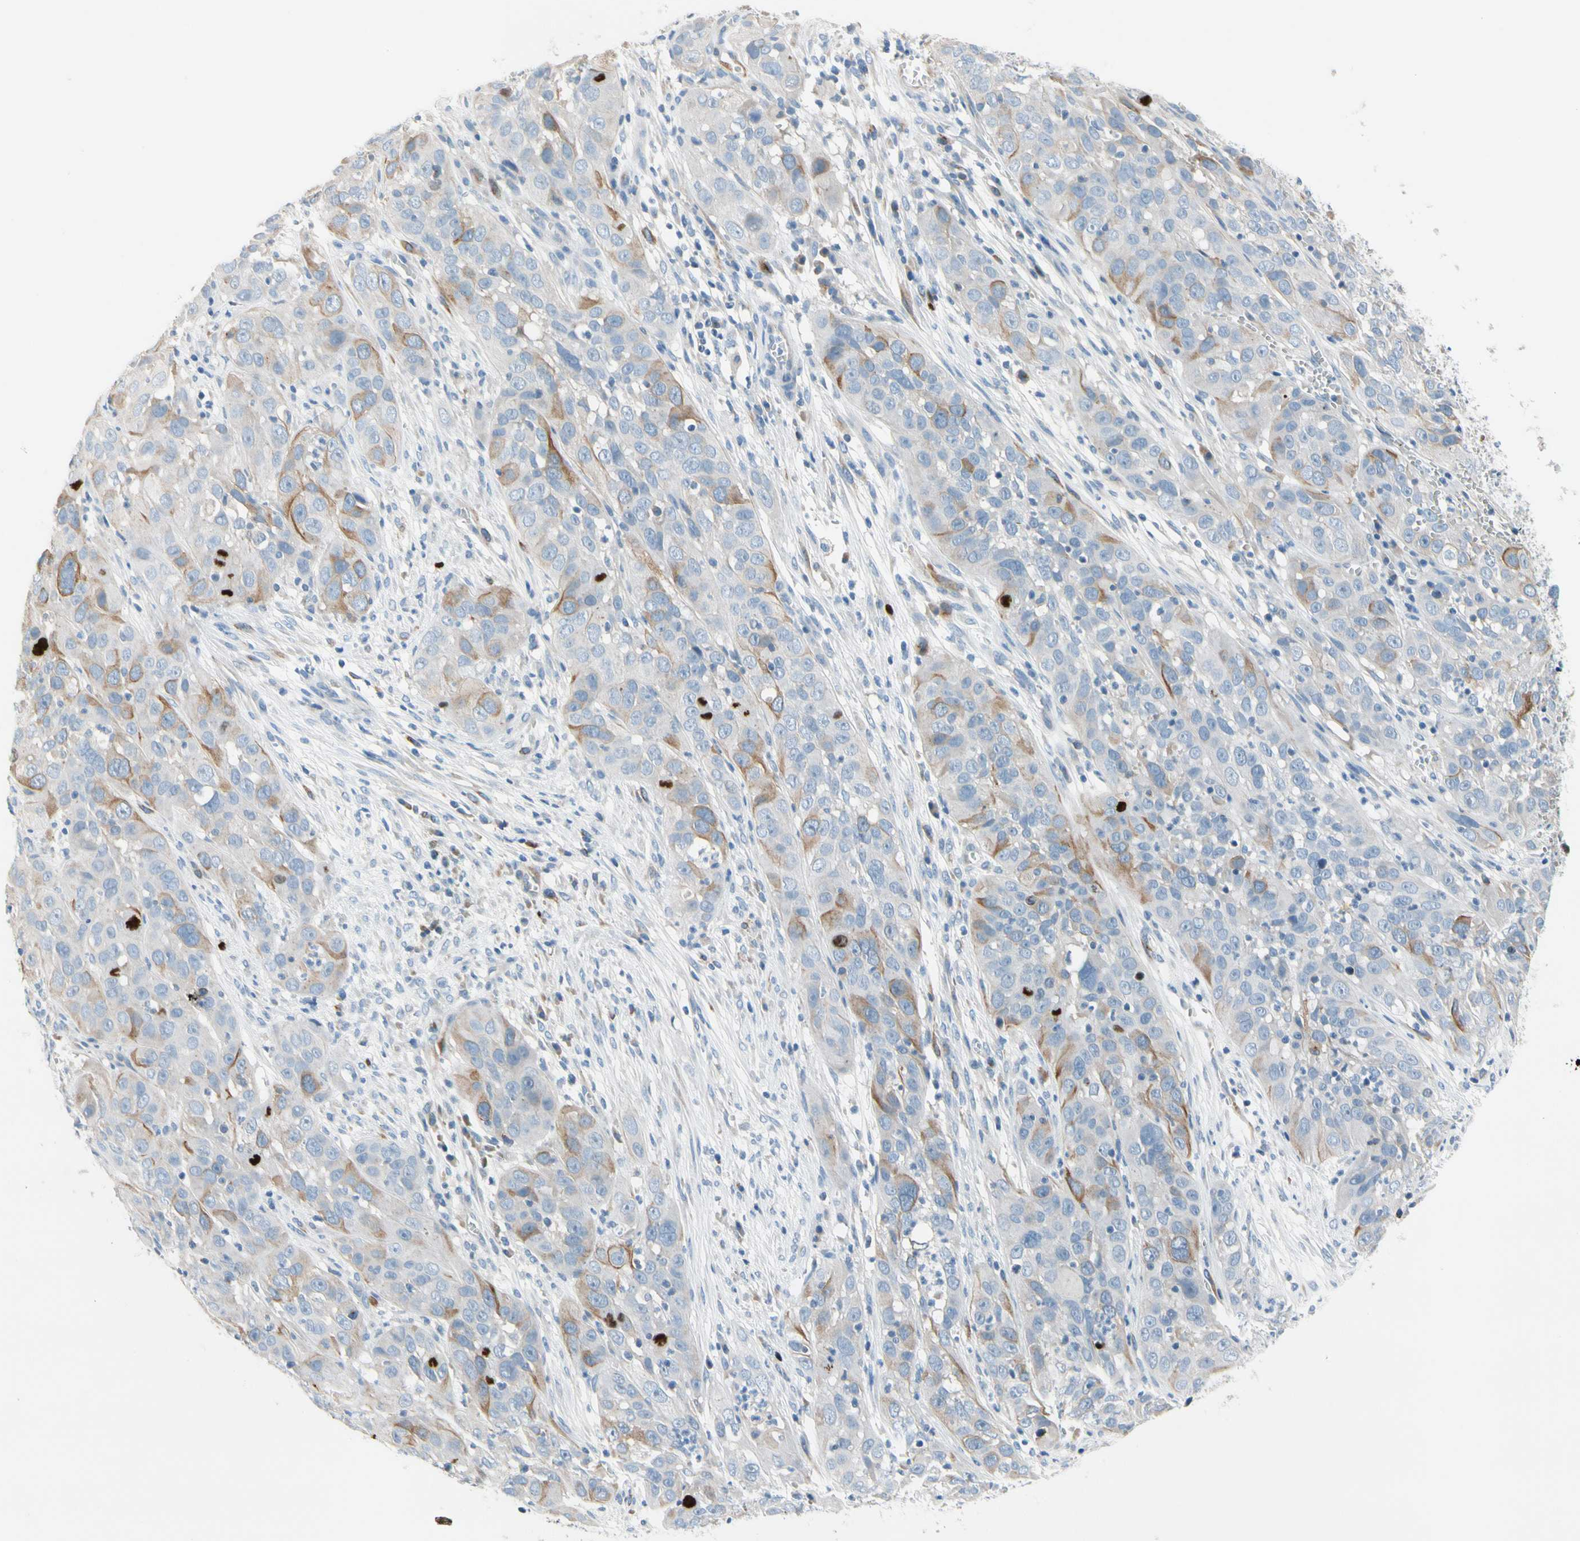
{"staining": {"intensity": "moderate", "quantity": "<25%", "location": "cytoplasmic/membranous"}, "tissue": "cervical cancer", "cell_type": "Tumor cells", "image_type": "cancer", "snomed": [{"axis": "morphology", "description": "Squamous cell carcinoma, NOS"}, {"axis": "topography", "description": "Cervix"}], "caption": "Human cervical cancer stained with a brown dye displays moderate cytoplasmic/membranous positive expression in approximately <25% of tumor cells.", "gene": "CKAP2", "patient": {"sex": "female", "age": 32}}